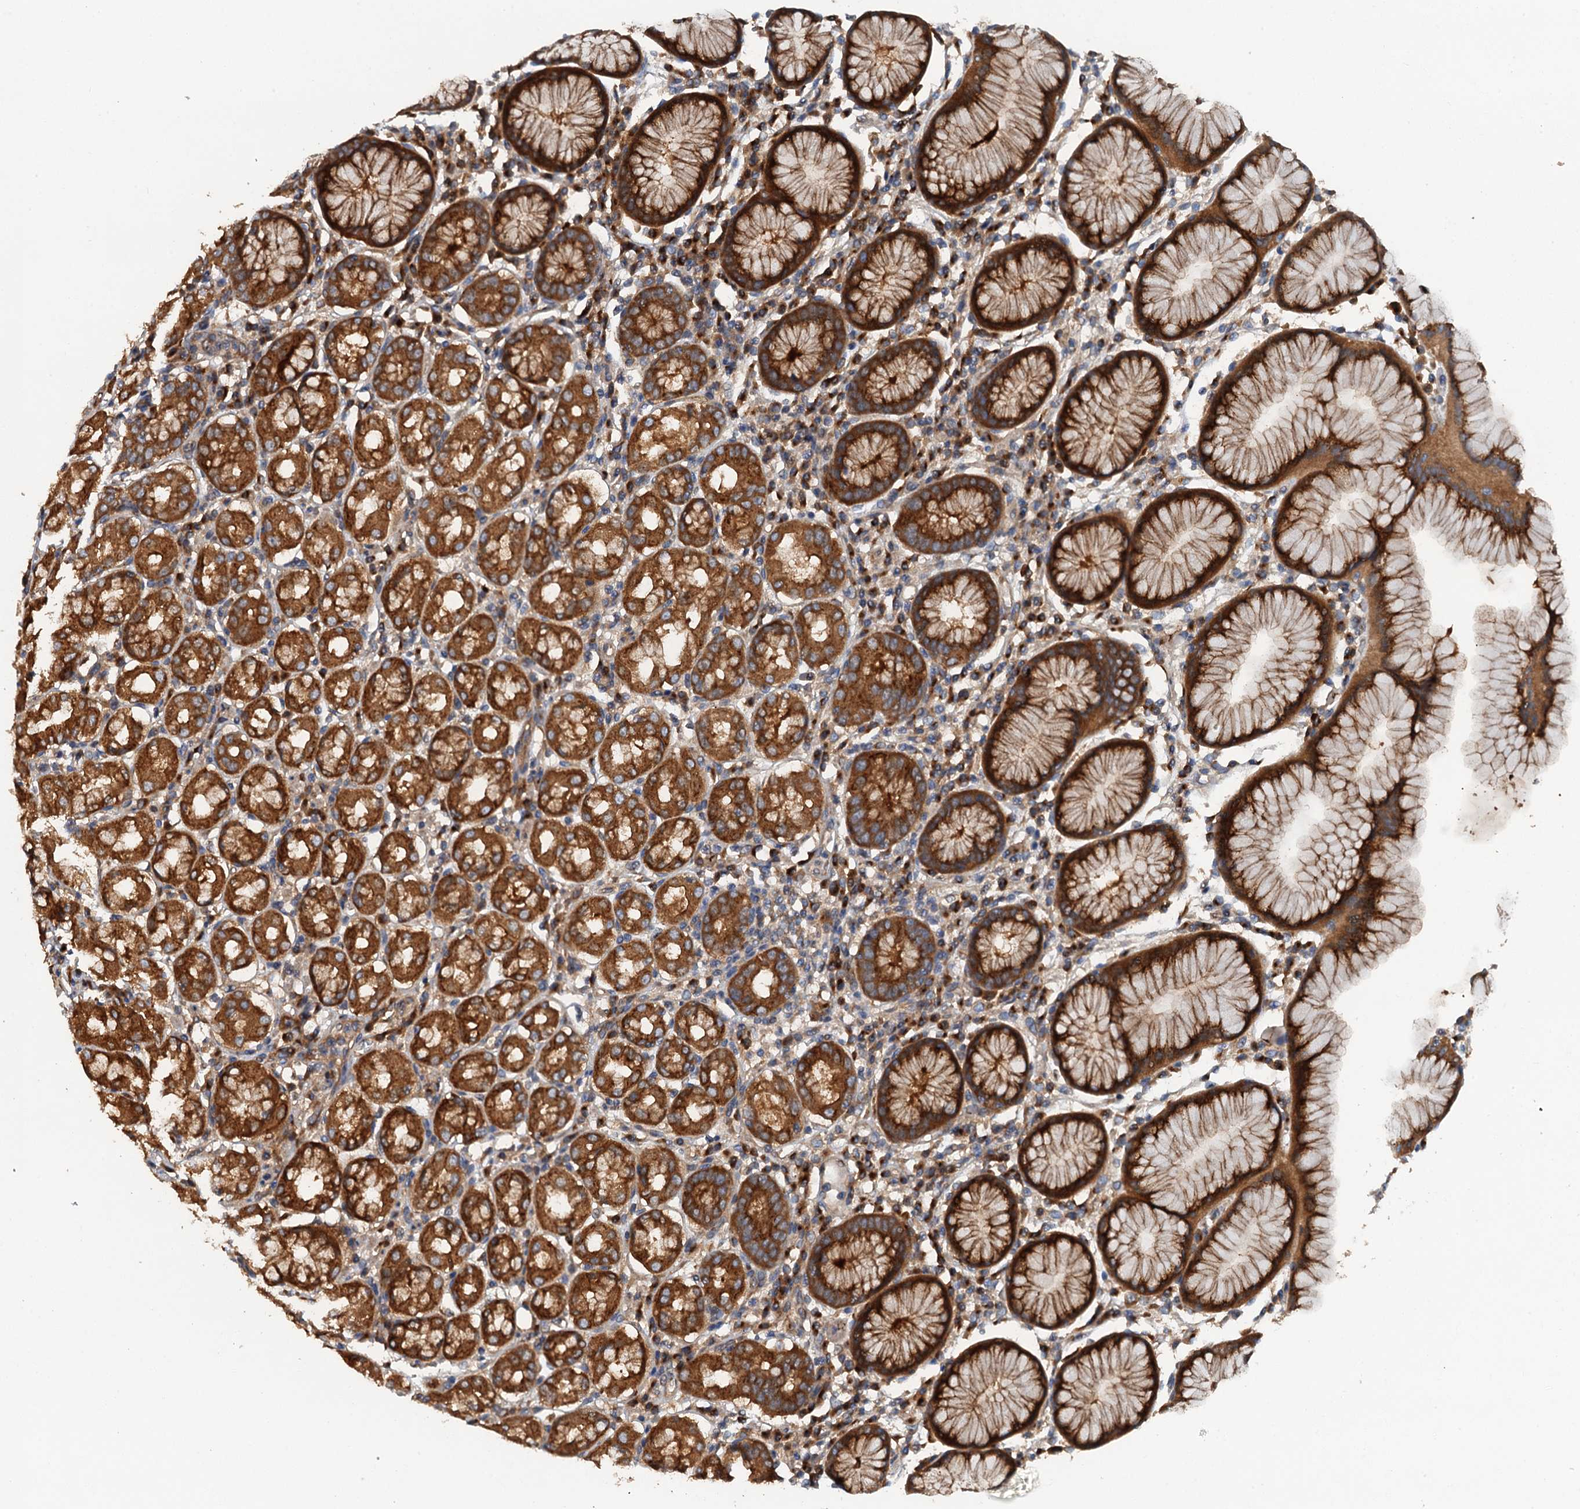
{"staining": {"intensity": "strong", "quantity": ">75%", "location": "cytoplasmic/membranous"}, "tissue": "stomach", "cell_type": "Glandular cells", "image_type": "normal", "snomed": [{"axis": "morphology", "description": "Normal tissue, NOS"}, {"axis": "topography", "description": "Stomach"}, {"axis": "topography", "description": "Stomach, lower"}], "caption": "Immunohistochemical staining of unremarkable human stomach reveals >75% levels of strong cytoplasmic/membranous protein expression in about >75% of glandular cells.", "gene": "COG3", "patient": {"sex": "female", "age": 56}}